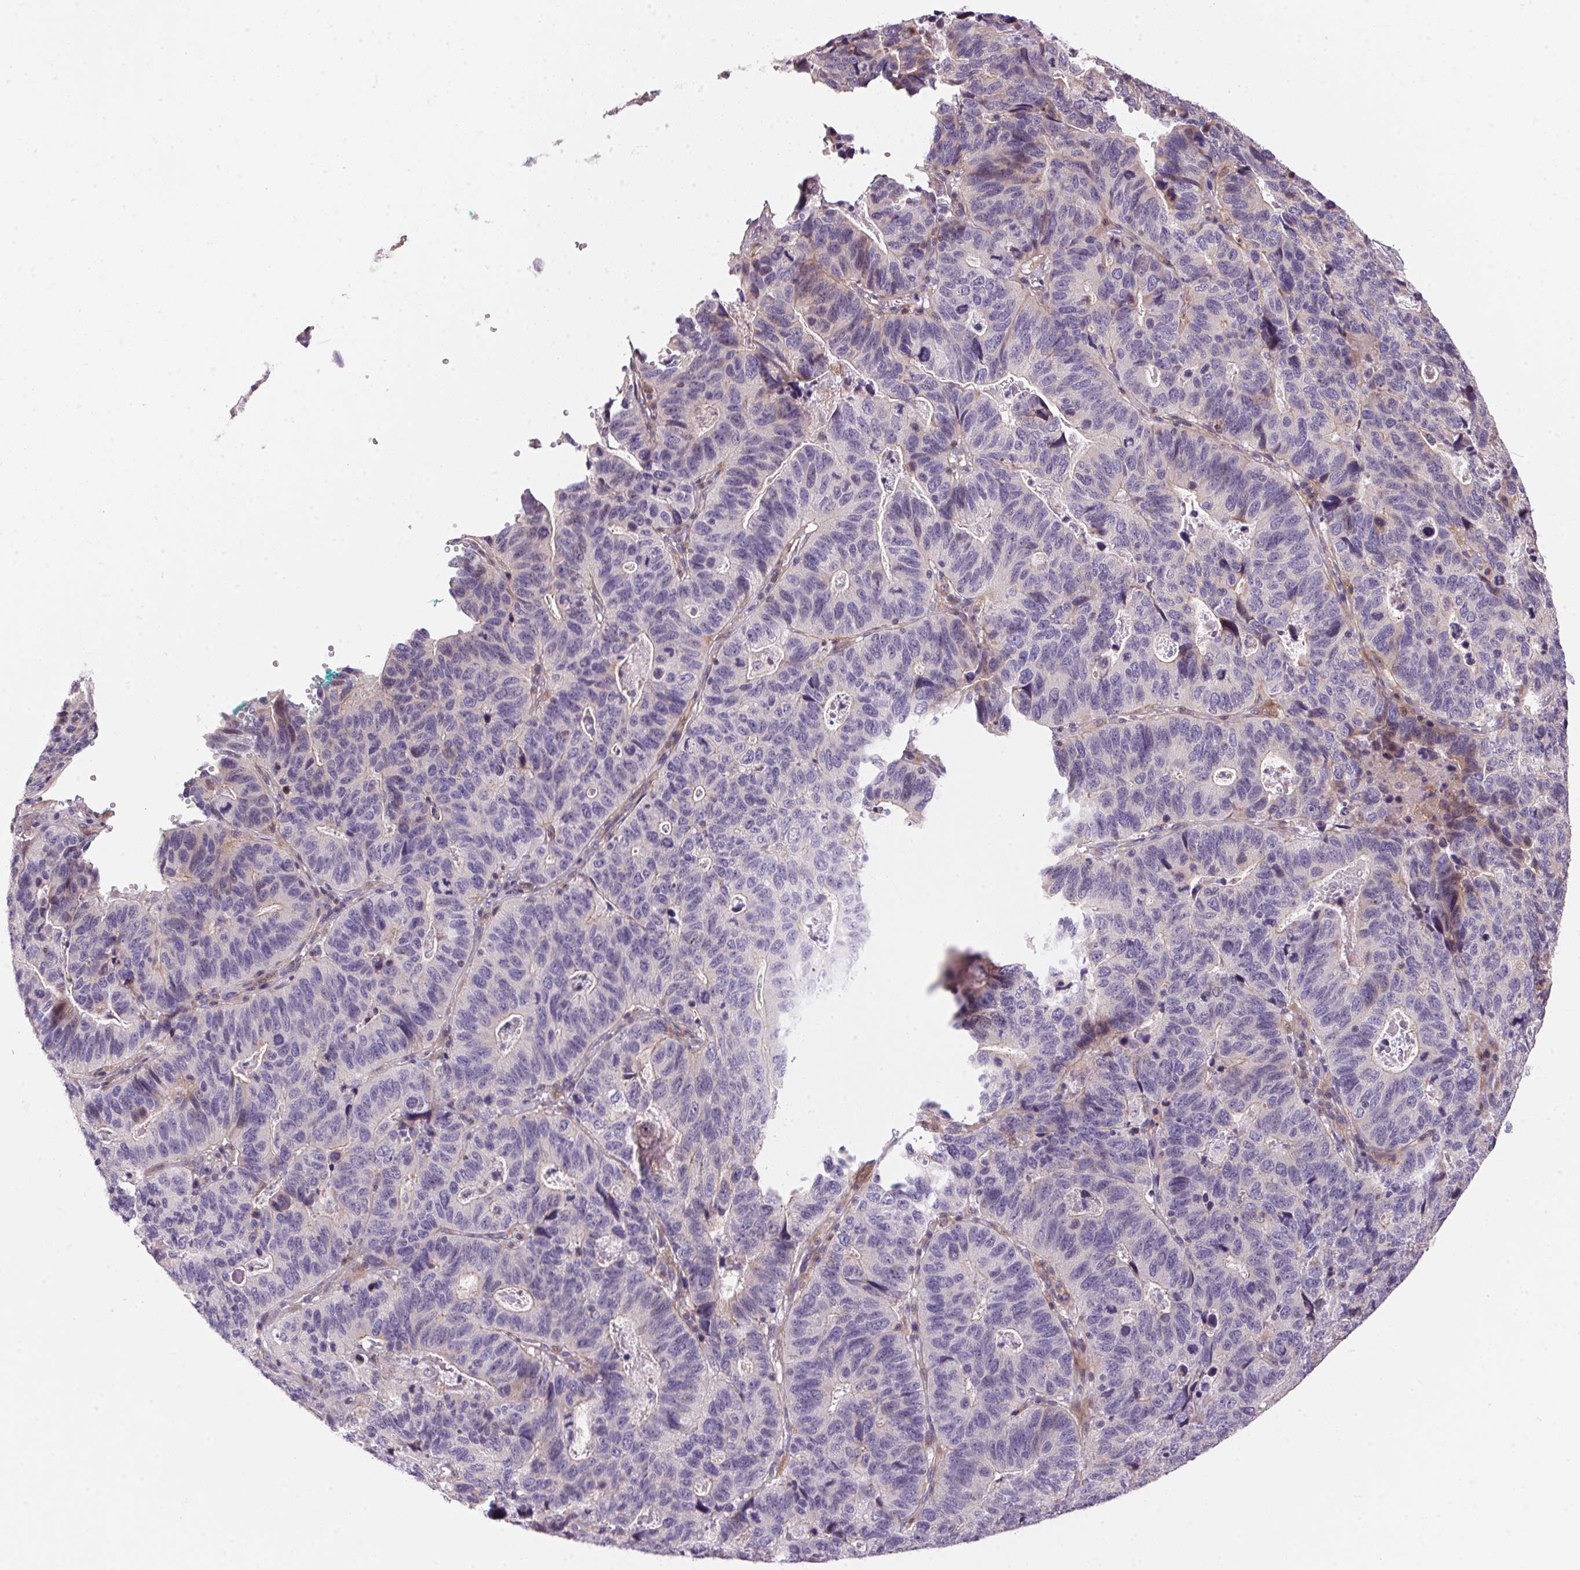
{"staining": {"intensity": "negative", "quantity": "none", "location": "none"}, "tissue": "stomach cancer", "cell_type": "Tumor cells", "image_type": "cancer", "snomed": [{"axis": "morphology", "description": "Adenocarcinoma, NOS"}, {"axis": "topography", "description": "Stomach, upper"}], "caption": "Immunohistochemical staining of stomach adenocarcinoma exhibits no significant positivity in tumor cells. (DAB immunohistochemistry, high magnification).", "gene": "UNC13B", "patient": {"sex": "female", "age": 67}}